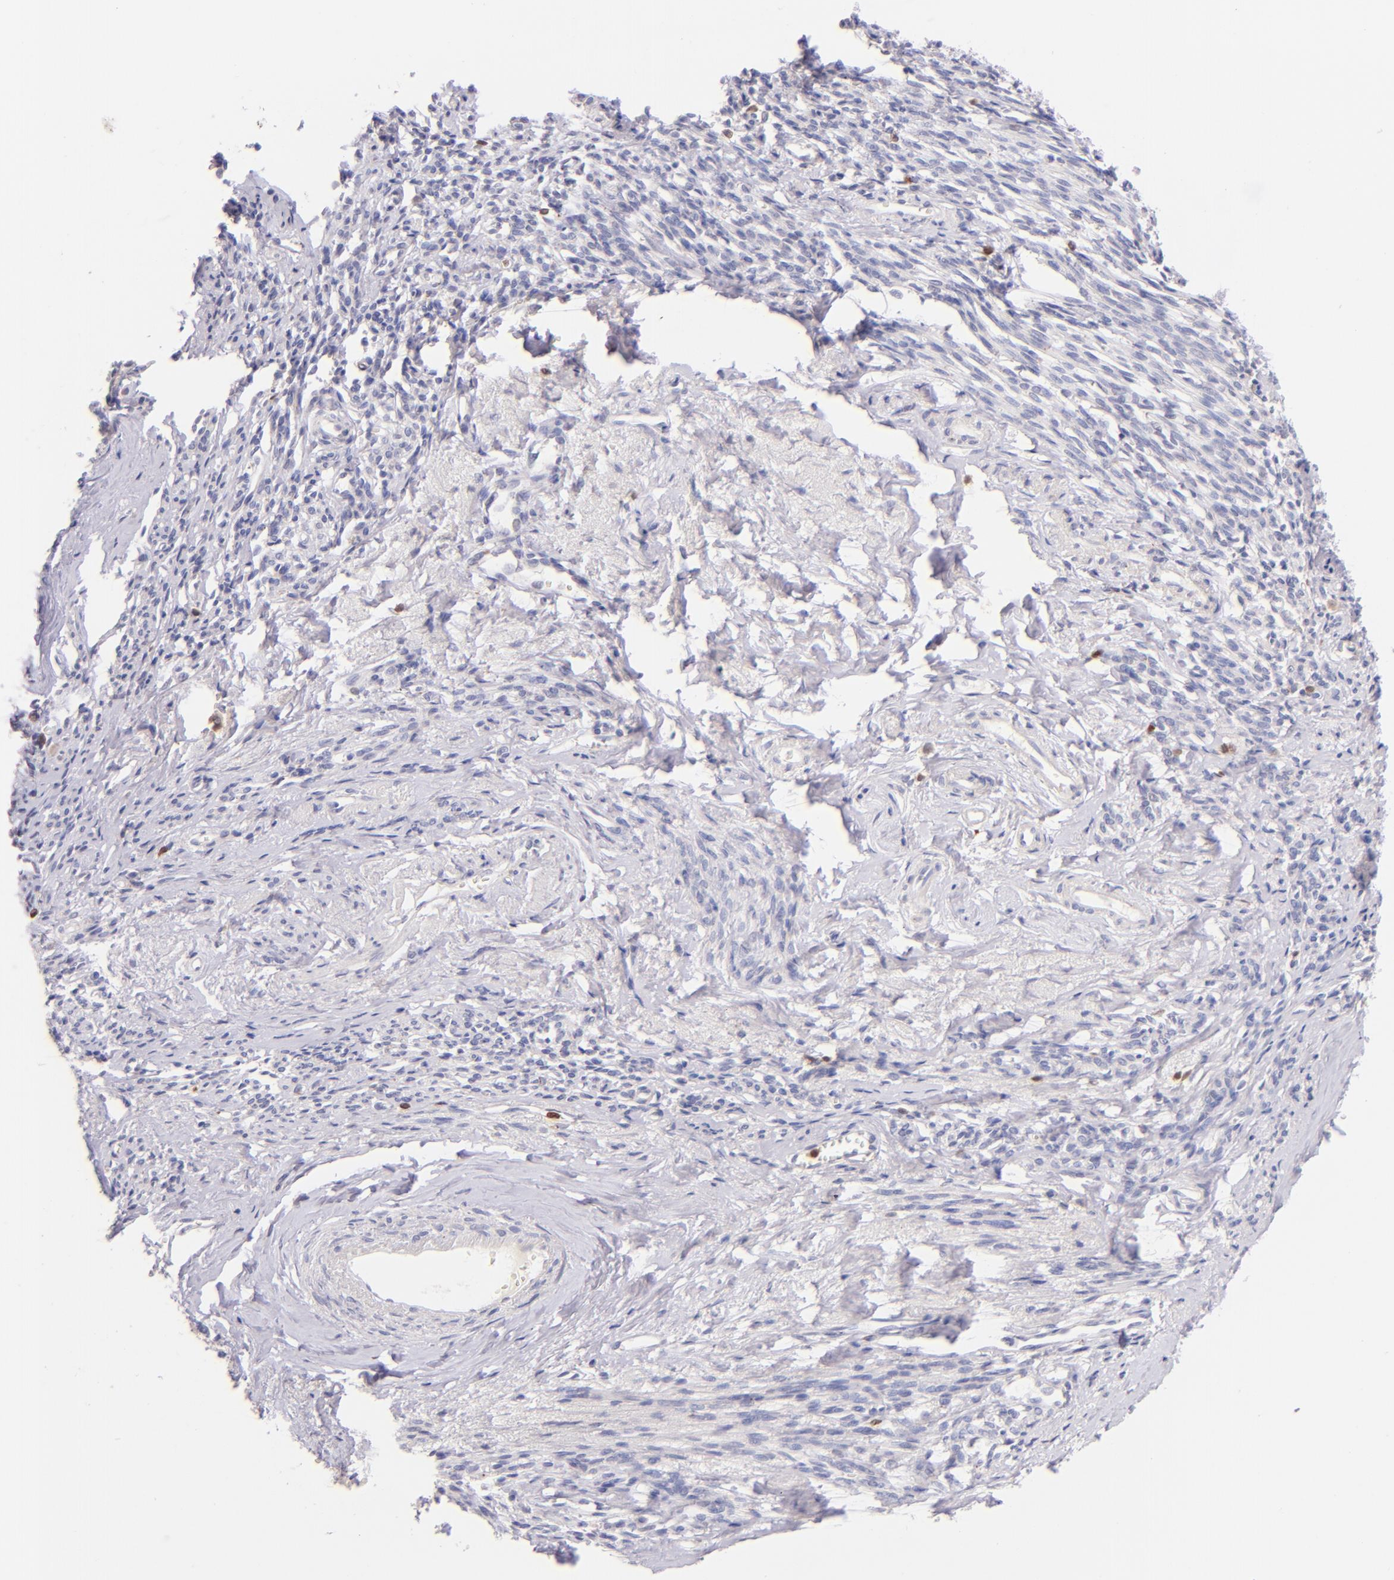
{"staining": {"intensity": "negative", "quantity": "none", "location": "none"}, "tissue": "endometrial cancer", "cell_type": "Tumor cells", "image_type": "cancer", "snomed": [{"axis": "morphology", "description": "Adenocarcinoma, NOS"}, {"axis": "topography", "description": "Endometrium"}], "caption": "Photomicrograph shows no significant protein positivity in tumor cells of endometrial cancer (adenocarcinoma). The staining is performed using DAB brown chromogen with nuclei counter-stained in using hematoxylin.", "gene": "ZAP70", "patient": {"sex": "female", "age": 75}}